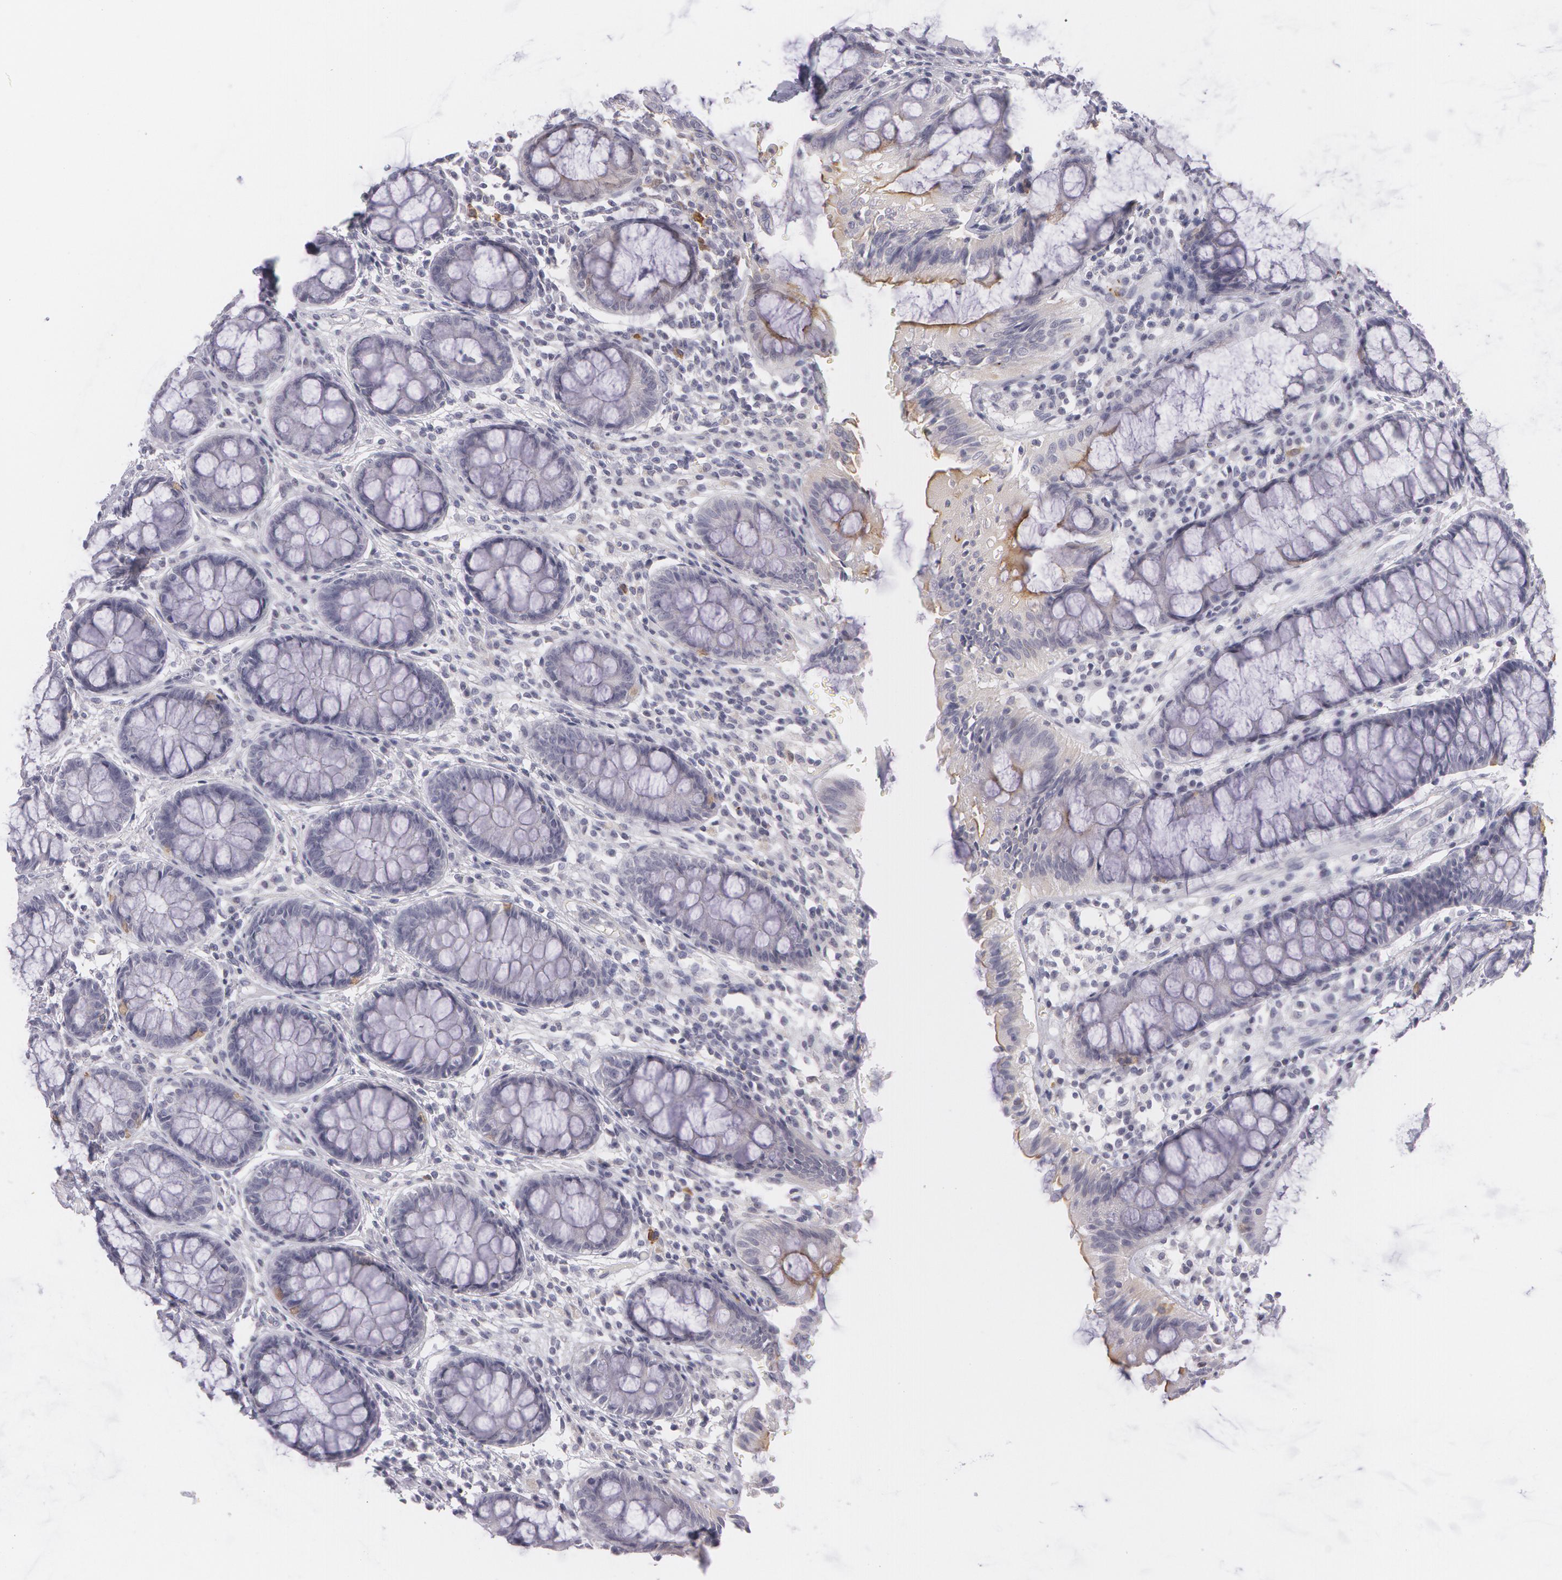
{"staining": {"intensity": "negative", "quantity": "none", "location": "none"}, "tissue": "rectum", "cell_type": "Glandular cells", "image_type": "normal", "snomed": [{"axis": "morphology", "description": "Normal tissue, NOS"}, {"axis": "topography", "description": "Rectum"}], "caption": "IHC of normal human rectum reveals no positivity in glandular cells.", "gene": "IL1RN", "patient": {"sex": "female", "age": 66}}